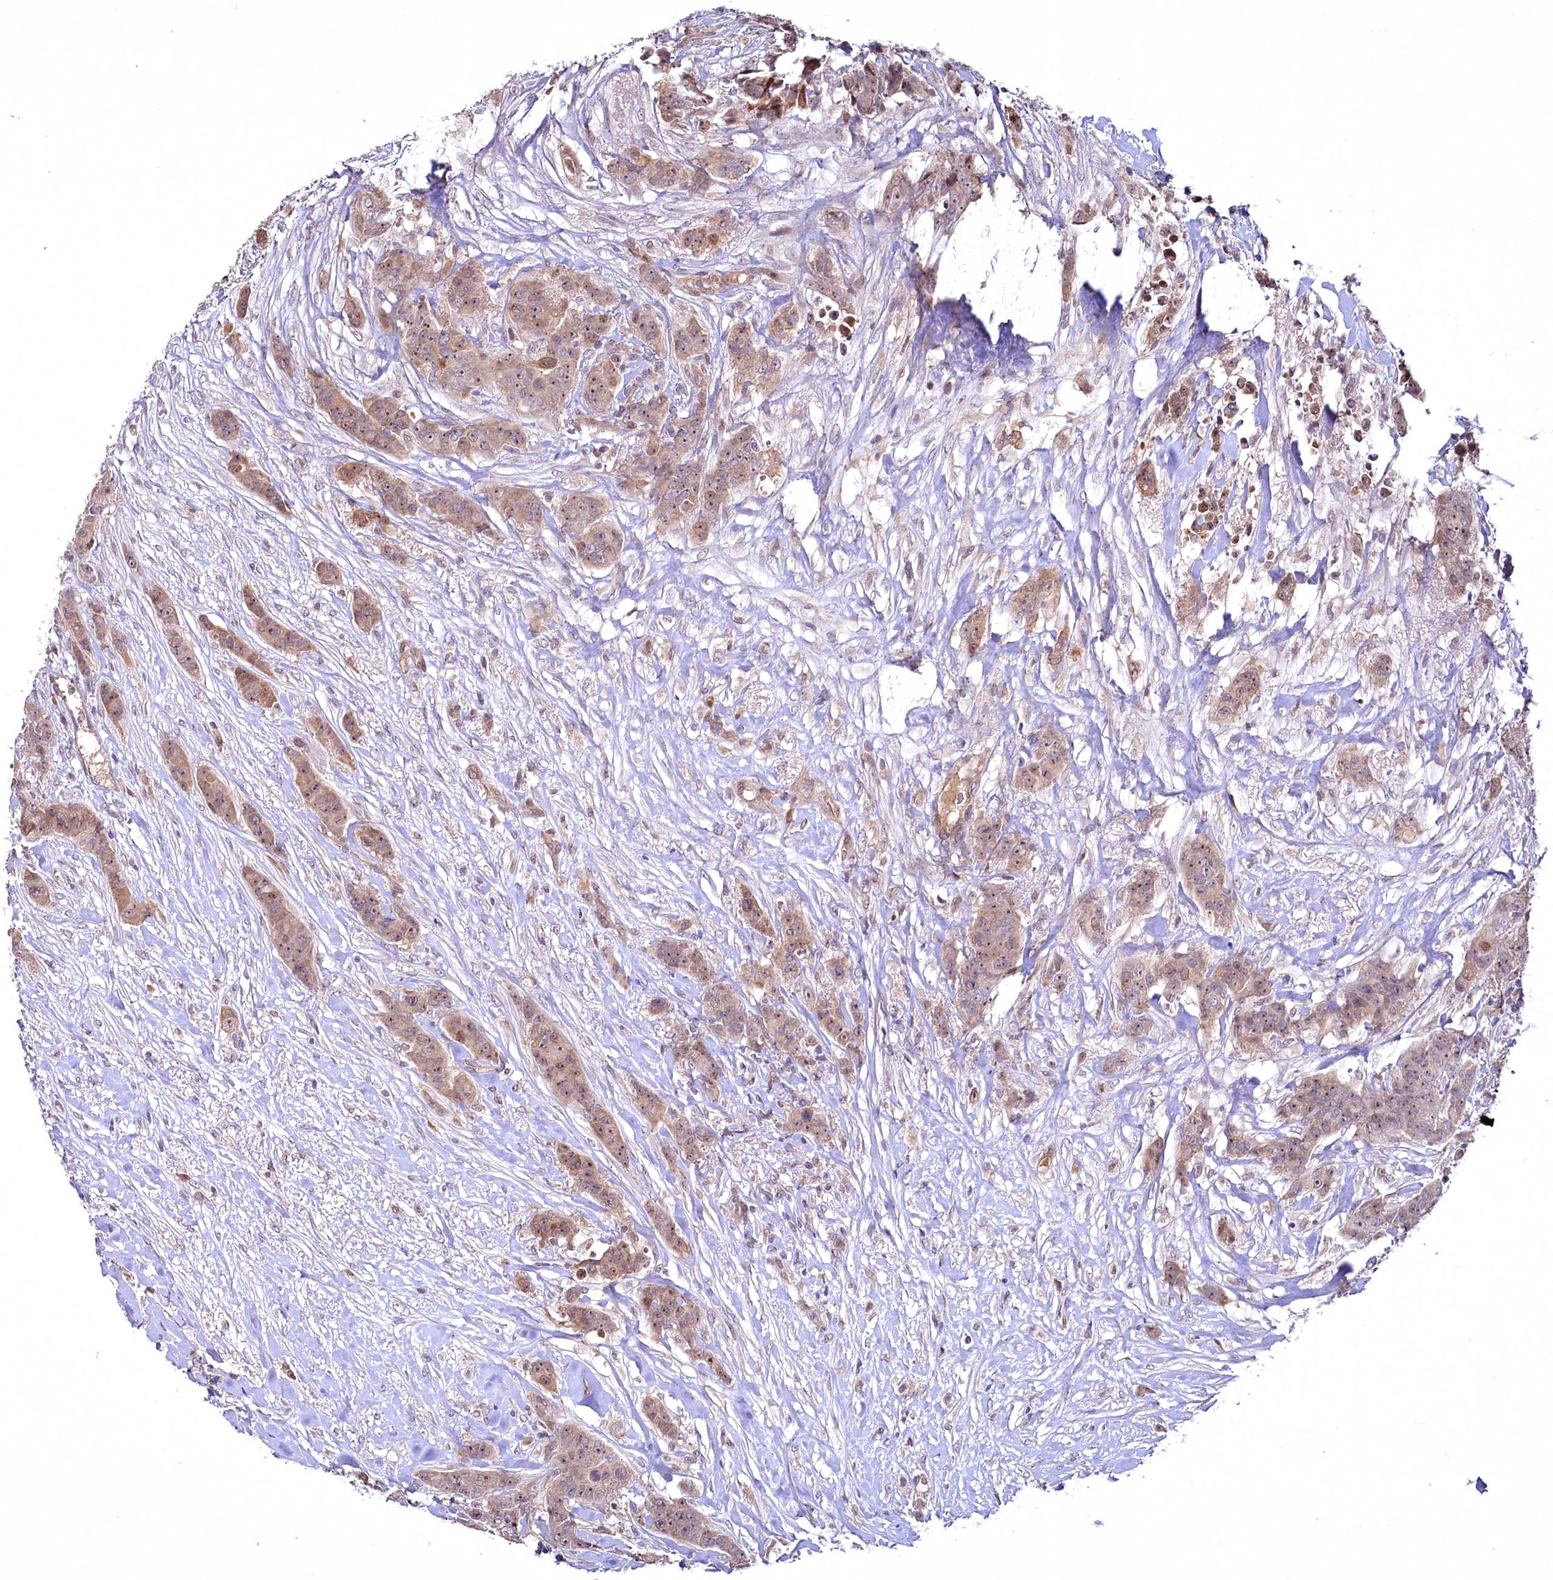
{"staining": {"intensity": "weak", "quantity": ">75%", "location": "cytoplasmic/membranous,nuclear"}, "tissue": "breast cancer", "cell_type": "Tumor cells", "image_type": "cancer", "snomed": [{"axis": "morphology", "description": "Duct carcinoma"}, {"axis": "topography", "description": "Breast"}], "caption": "Immunohistochemistry photomicrograph of neoplastic tissue: human breast cancer (intraductal carcinoma) stained using immunohistochemistry (IHC) exhibits low levels of weak protein expression localized specifically in the cytoplasmic/membranous and nuclear of tumor cells, appearing as a cytoplasmic/membranous and nuclear brown color.", "gene": "N4BP2L1", "patient": {"sex": "female", "age": 40}}